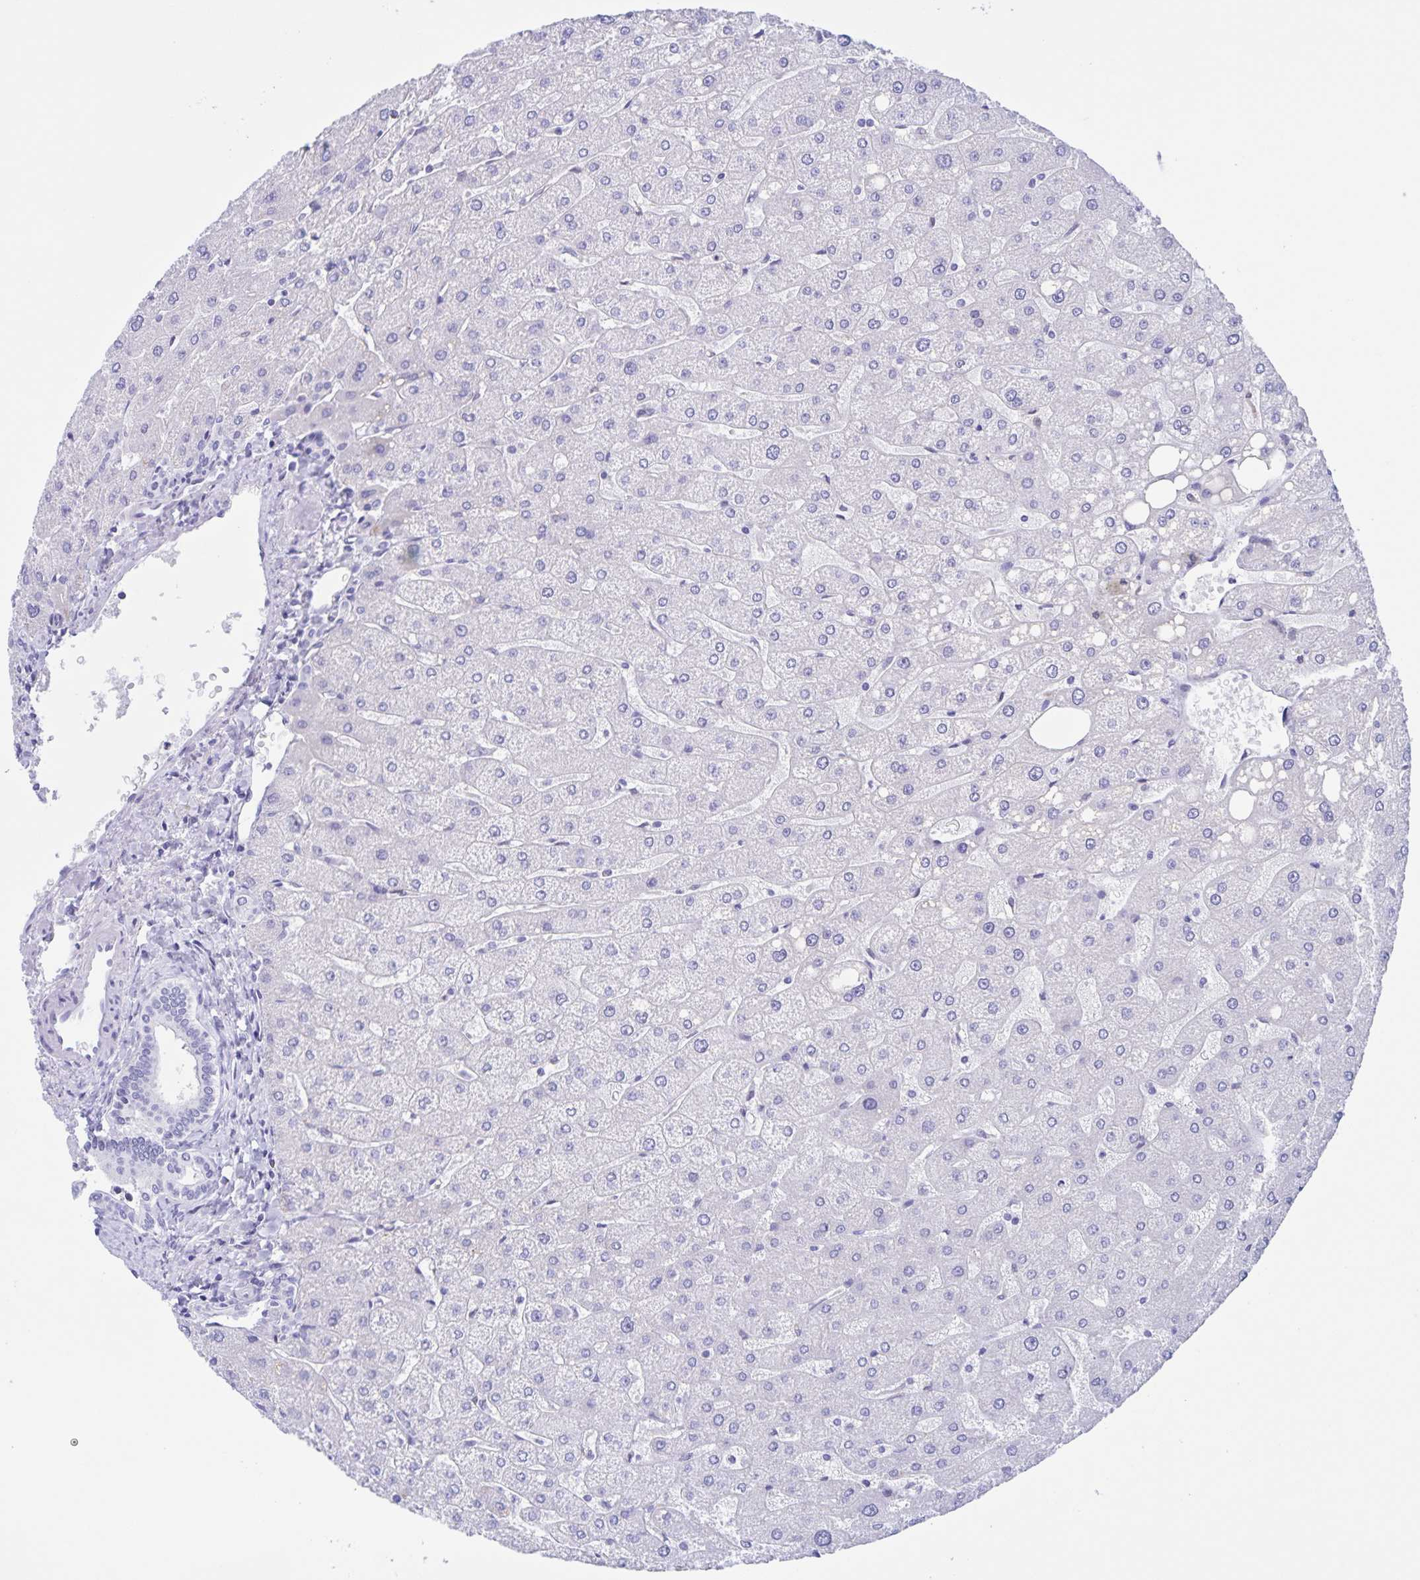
{"staining": {"intensity": "negative", "quantity": "none", "location": "none"}, "tissue": "liver", "cell_type": "Cholangiocytes", "image_type": "normal", "snomed": [{"axis": "morphology", "description": "Normal tissue, NOS"}, {"axis": "topography", "description": "Liver"}], "caption": "The histopathology image reveals no staining of cholangiocytes in normal liver. (DAB IHC with hematoxylin counter stain).", "gene": "TGIF2LX", "patient": {"sex": "male", "age": 67}}